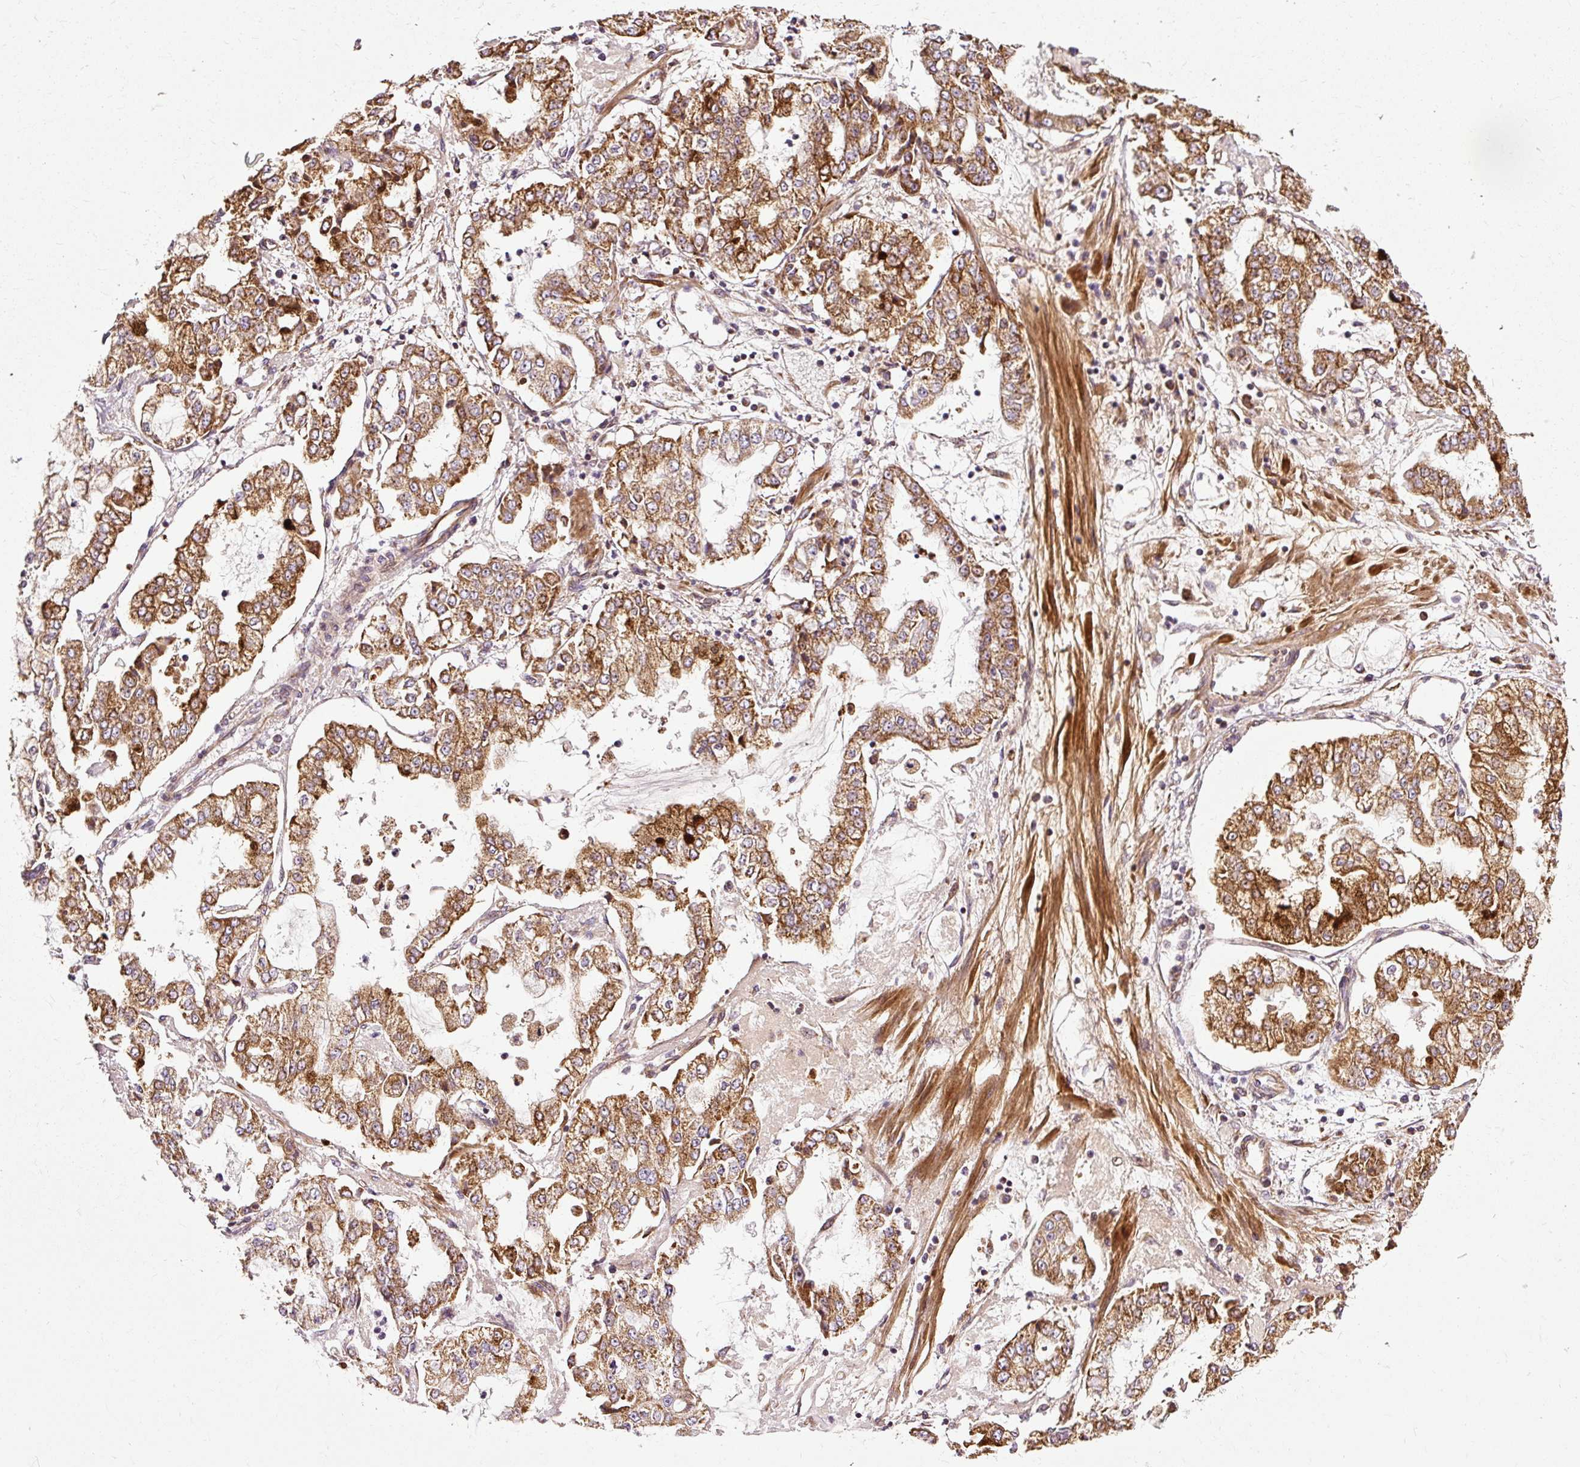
{"staining": {"intensity": "strong", "quantity": ">75%", "location": "cytoplasmic/membranous"}, "tissue": "stomach cancer", "cell_type": "Tumor cells", "image_type": "cancer", "snomed": [{"axis": "morphology", "description": "Adenocarcinoma, NOS"}, {"axis": "topography", "description": "Stomach"}], "caption": "Protein expression analysis of human stomach cancer reveals strong cytoplasmic/membranous expression in approximately >75% of tumor cells. (DAB (3,3'-diaminobenzidine) = brown stain, brightfield microscopy at high magnification).", "gene": "ISCU", "patient": {"sex": "male", "age": 76}}